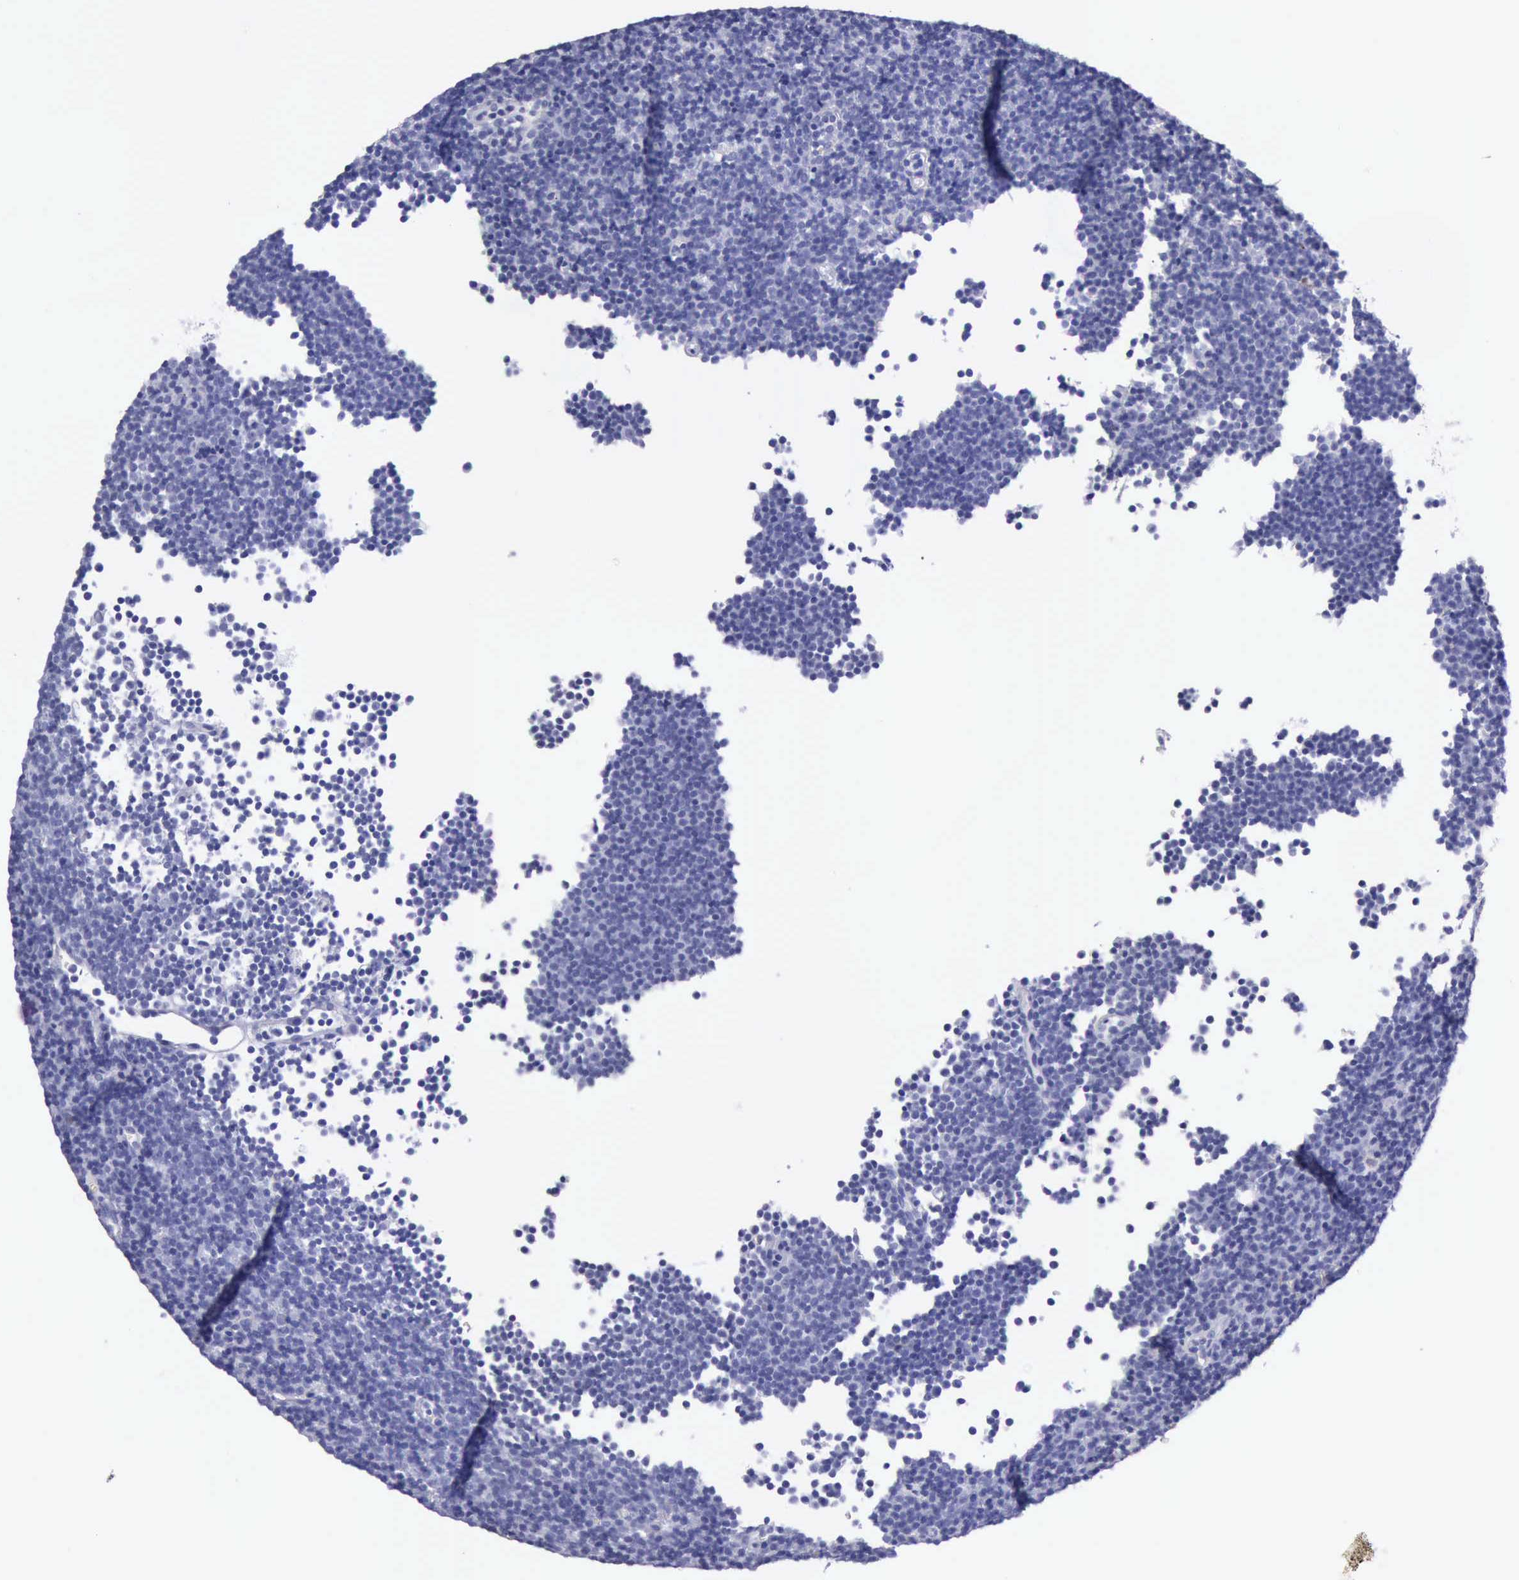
{"staining": {"intensity": "negative", "quantity": "none", "location": "none"}, "tissue": "lymphoma", "cell_type": "Tumor cells", "image_type": "cancer", "snomed": [{"axis": "morphology", "description": "Malignant lymphoma, non-Hodgkin's type, Low grade"}, {"axis": "topography", "description": "Lymph node"}], "caption": "There is no significant expression in tumor cells of lymphoma.", "gene": "CSTA", "patient": {"sex": "male", "age": 57}}